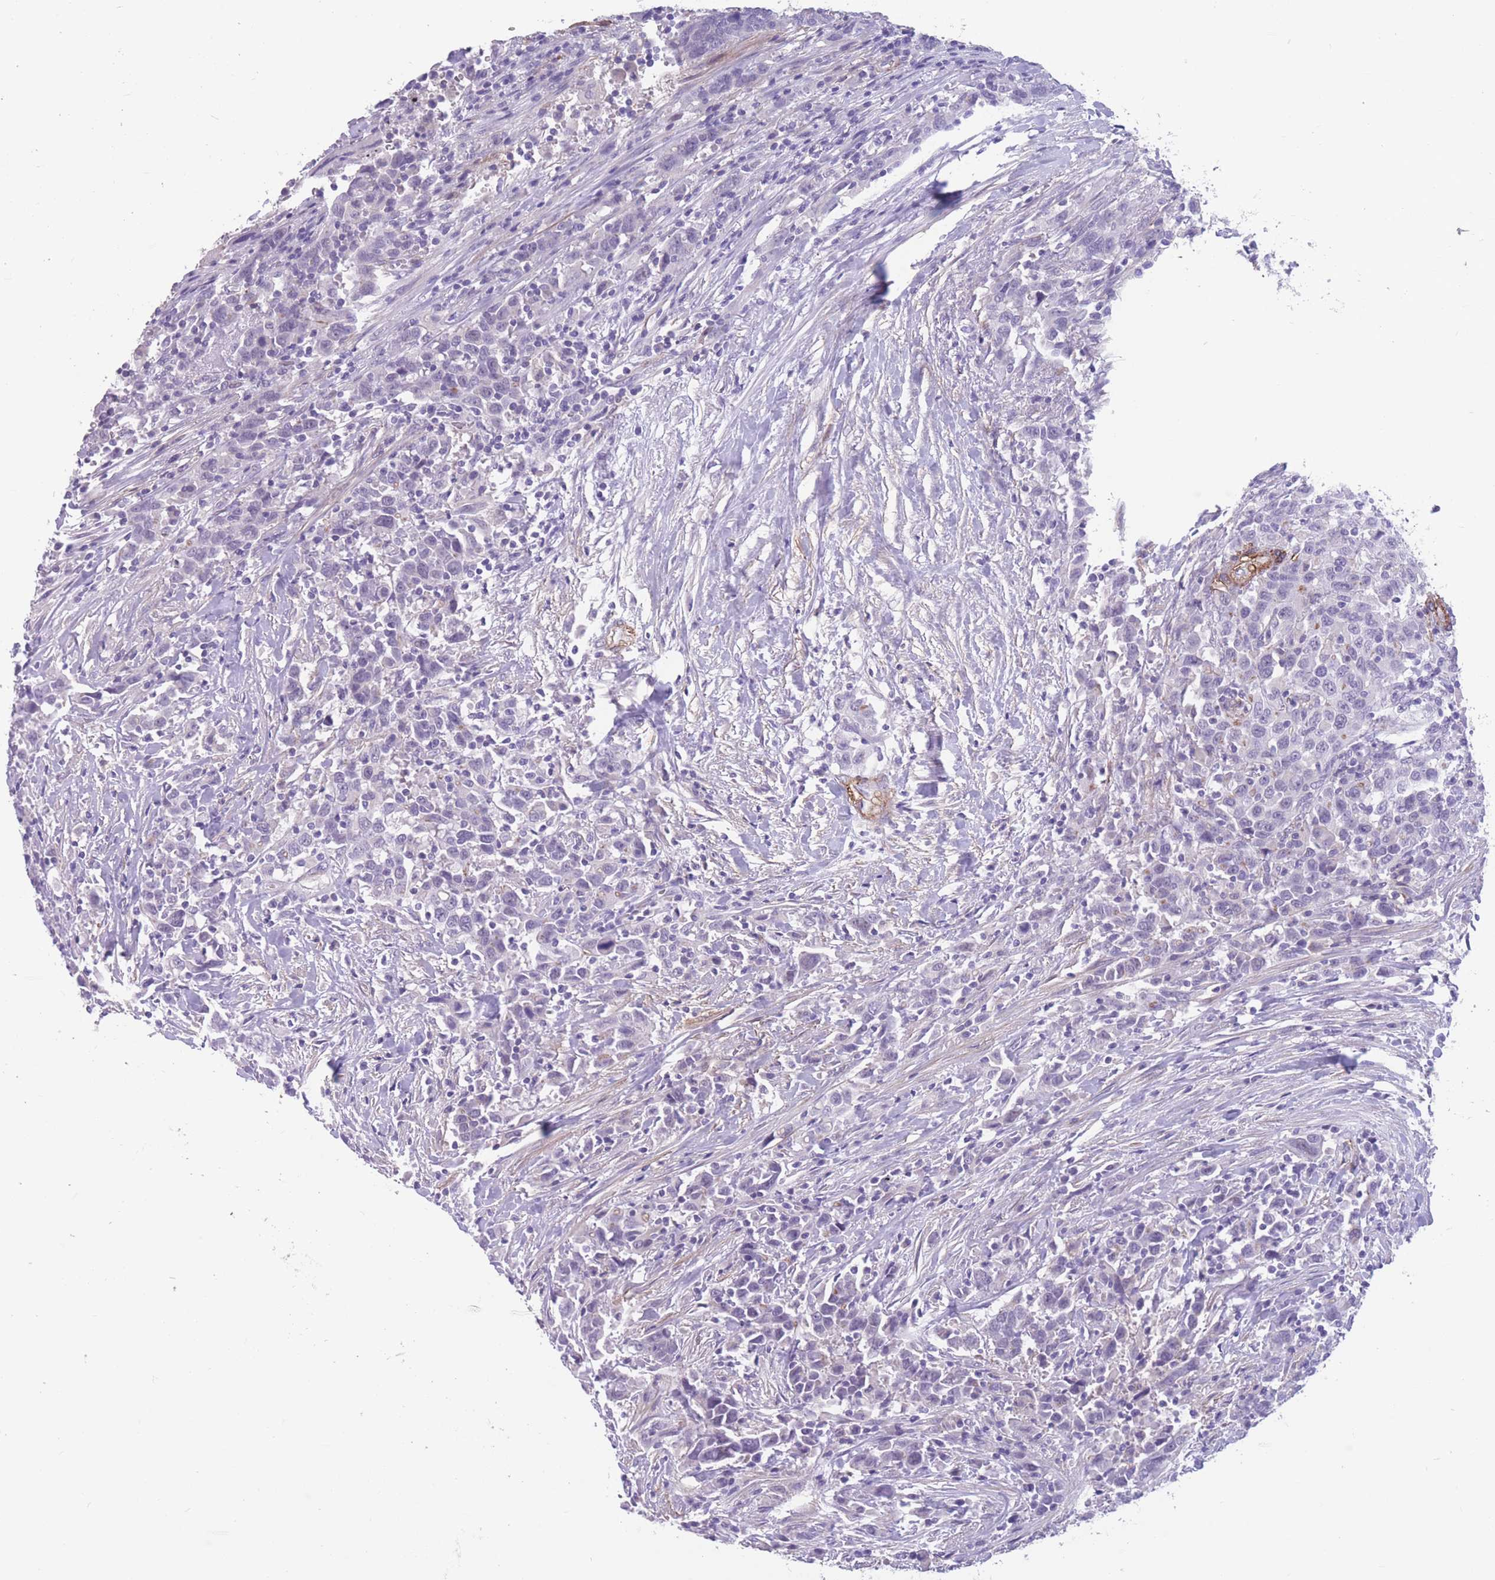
{"staining": {"intensity": "negative", "quantity": "none", "location": "none"}, "tissue": "urothelial cancer", "cell_type": "Tumor cells", "image_type": "cancer", "snomed": [{"axis": "morphology", "description": "Urothelial carcinoma, High grade"}, {"axis": "topography", "description": "Urinary bladder"}], "caption": "Immunohistochemical staining of urothelial carcinoma (high-grade) reveals no significant expression in tumor cells.", "gene": "DPYD", "patient": {"sex": "male", "age": 61}}